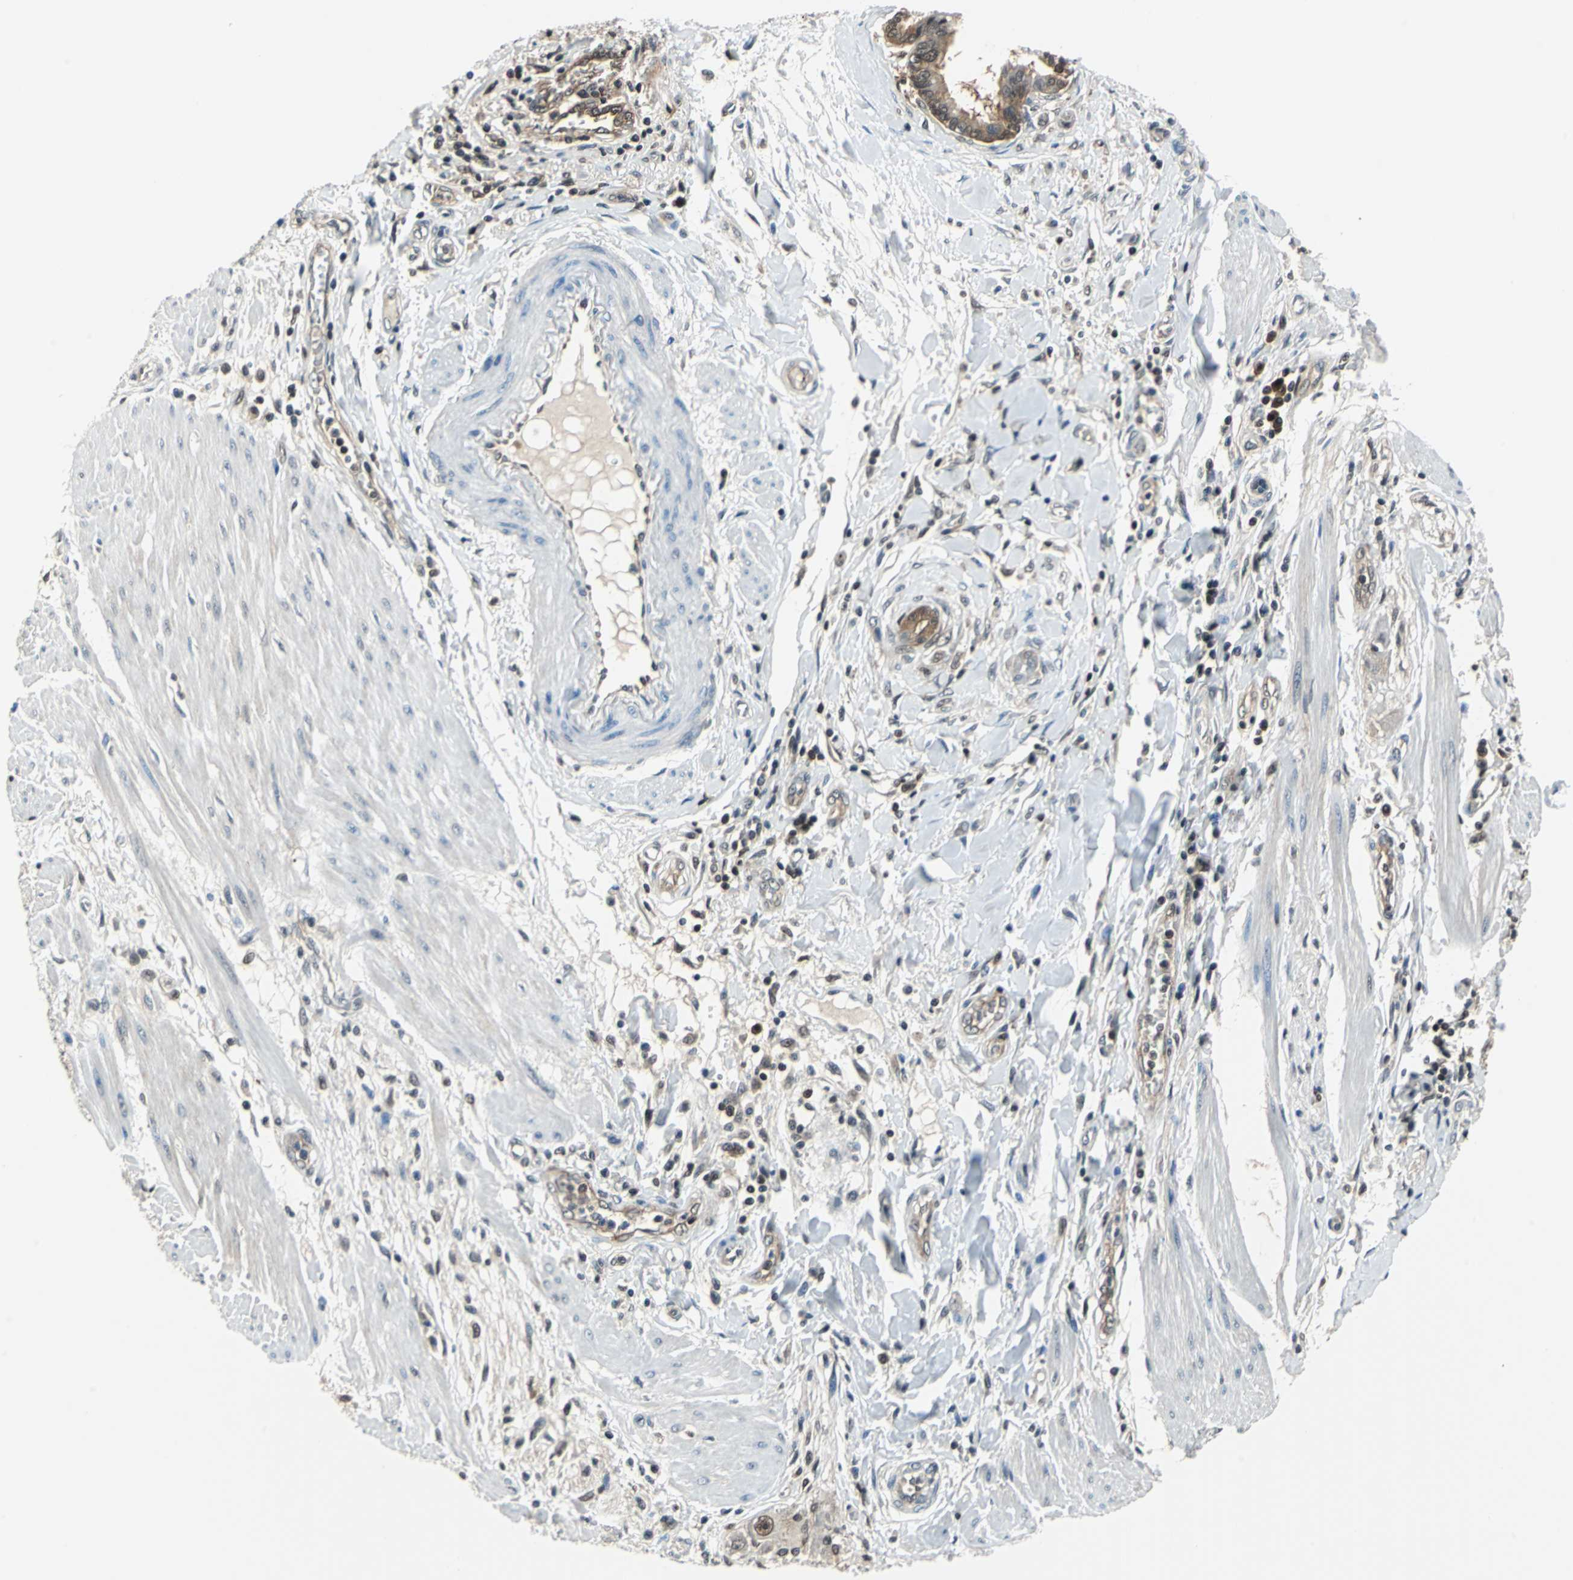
{"staining": {"intensity": "moderate", "quantity": ">75%", "location": "cytoplasmic/membranous"}, "tissue": "pancreatic cancer", "cell_type": "Tumor cells", "image_type": "cancer", "snomed": [{"axis": "morphology", "description": "Adenocarcinoma, NOS"}, {"axis": "topography", "description": "Pancreas"}], "caption": "Moderate cytoplasmic/membranous positivity is seen in approximately >75% of tumor cells in pancreatic cancer. (DAB = brown stain, brightfield microscopy at high magnification).", "gene": "PSME1", "patient": {"sex": "female", "age": 64}}